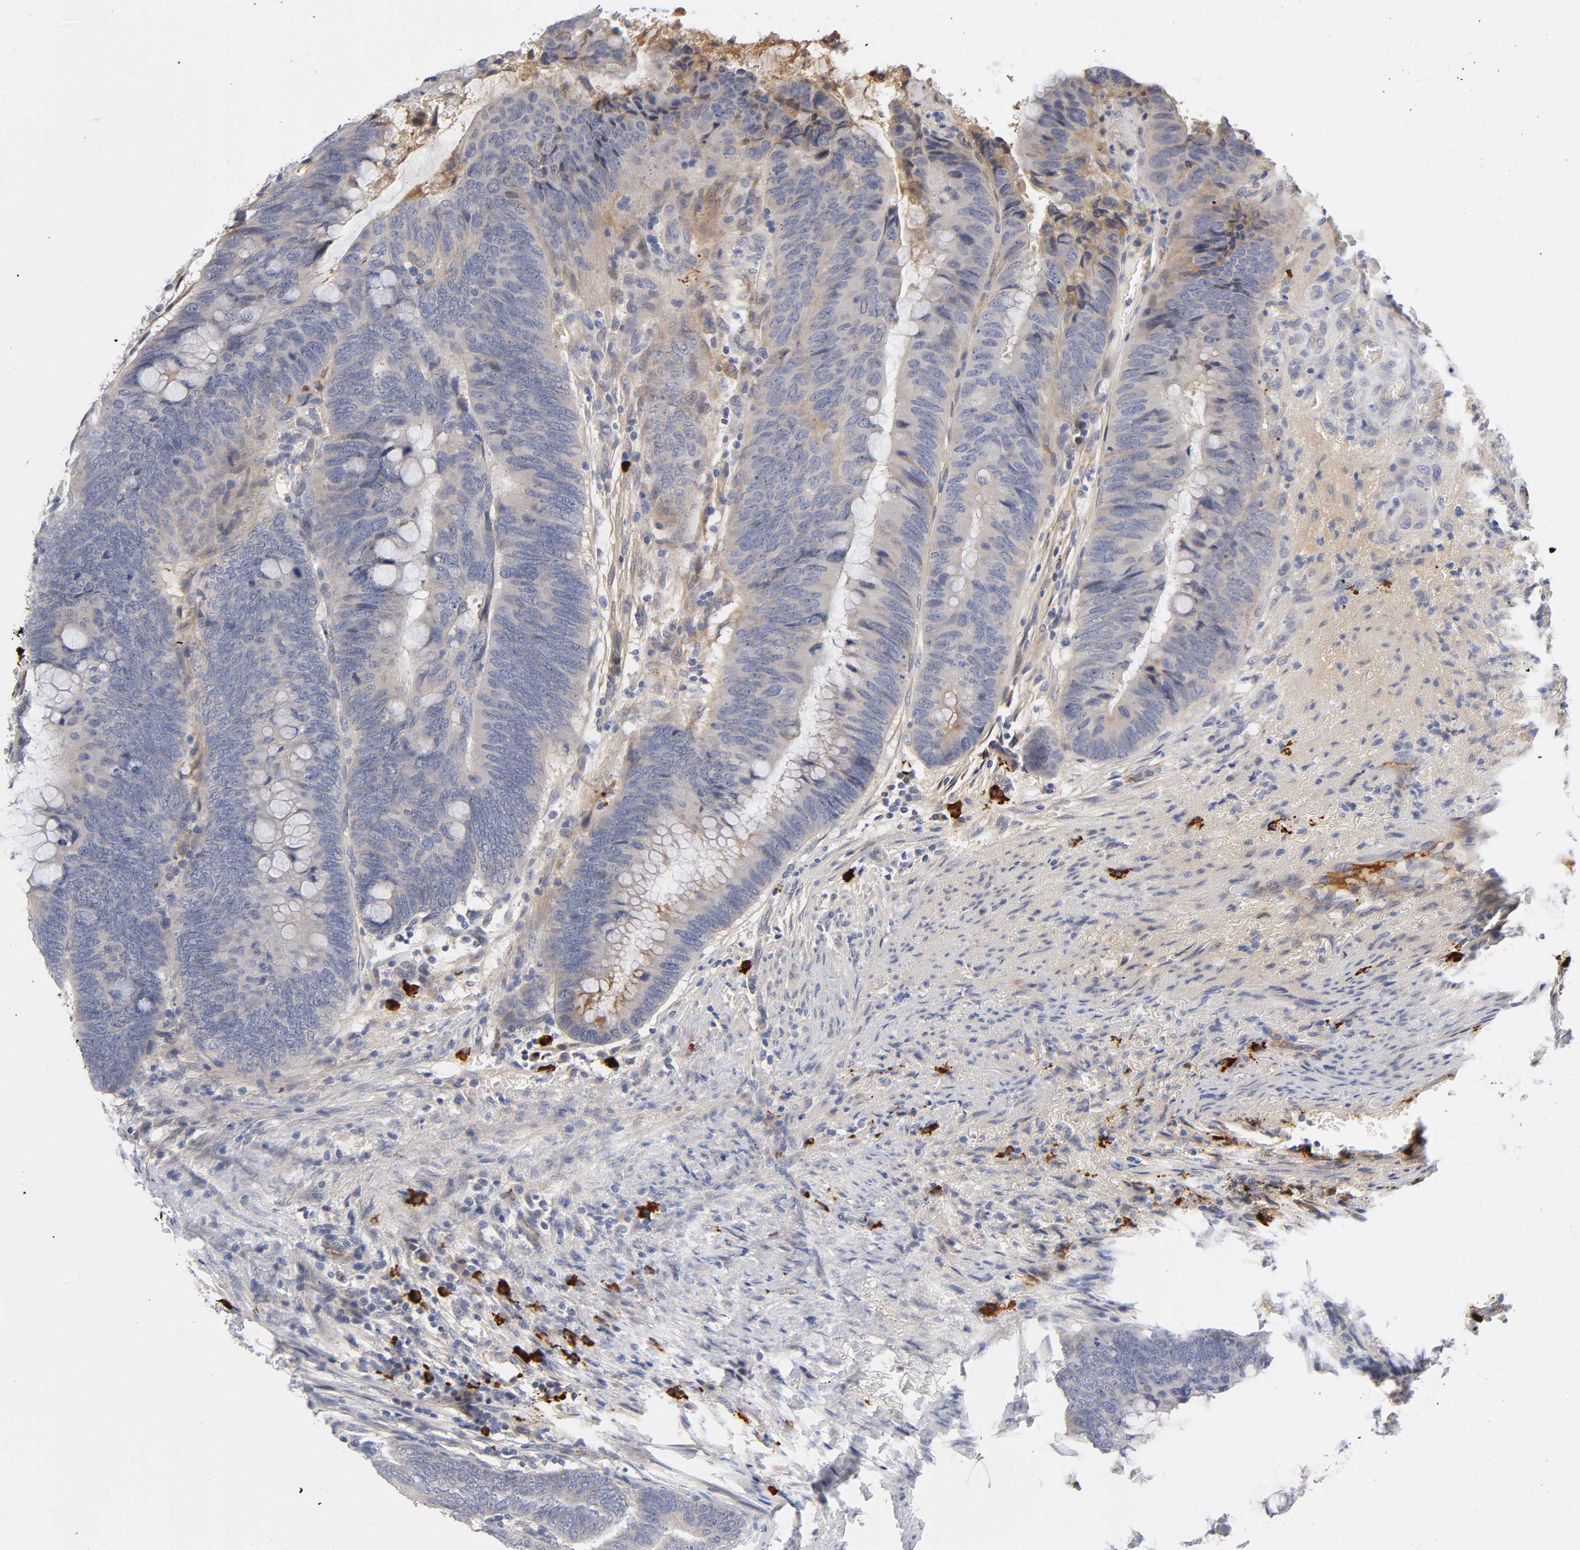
{"staining": {"intensity": "weak", "quantity": ">75%", "location": "cytoplasmic/membranous"}, "tissue": "colorectal cancer", "cell_type": "Tumor cells", "image_type": "cancer", "snomed": [{"axis": "morphology", "description": "Normal tissue, NOS"}, {"axis": "morphology", "description": "Adenocarcinoma, NOS"}, {"axis": "topography", "description": "Rectum"}, {"axis": "topography", "description": "Peripheral nerve tissue"}], "caption": "Colorectal cancer (adenocarcinoma) stained for a protein (brown) shows weak cytoplasmic/membranous positive staining in approximately >75% of tumor cells.", "gene": "NOVA1", "patient": {"sex": "male", "age": 92}}